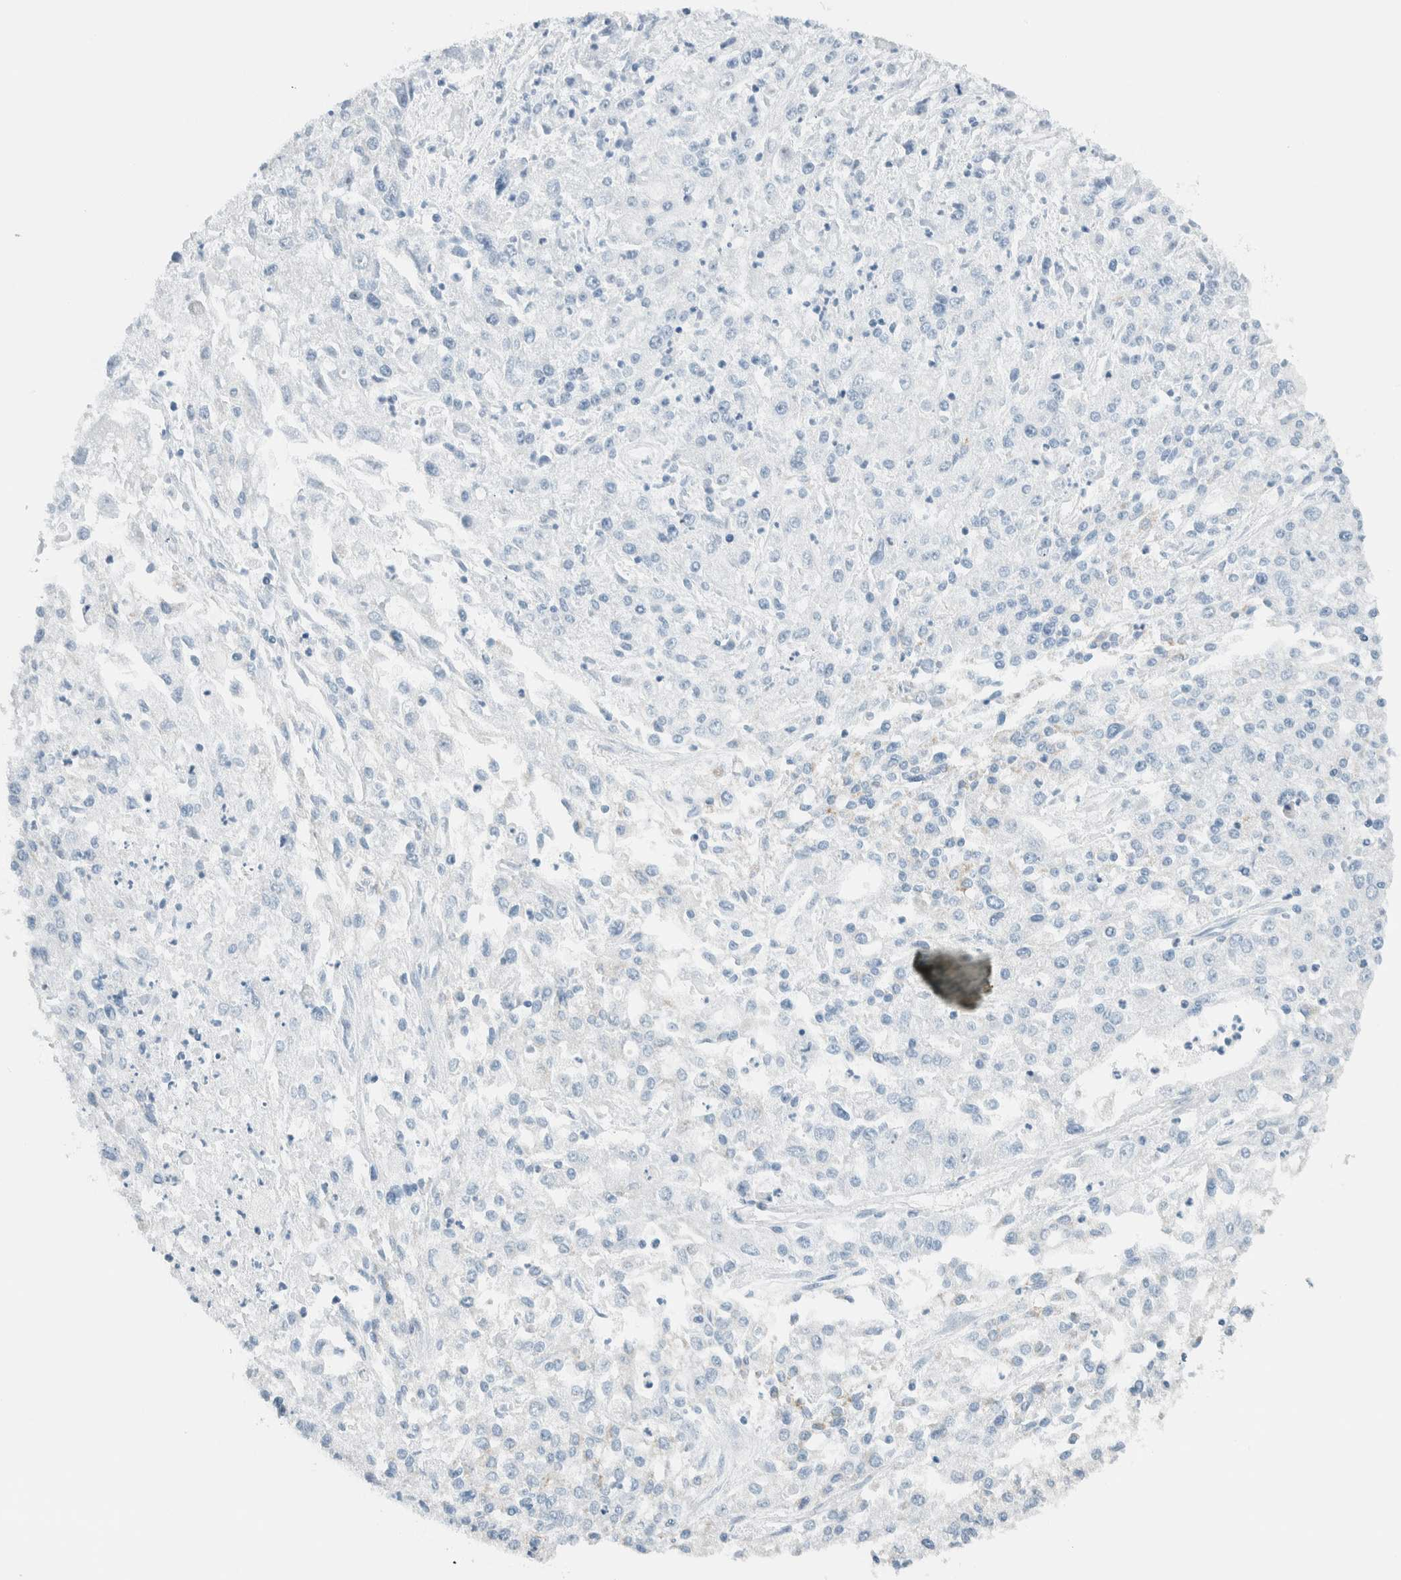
{"staining": {"intensity": "negative", "quantity": "none", "location": "none"}, "tissue": "endometrial cancer", "cell_type": "Tumor cells", "image_type": "cancer", "snomed": [{"axis": "morphology", "description": "Adenocarcinoma, NOS"}, {"axis": "topography", "description": "Endometrium"}], "caption": "Tumor cells are negative for protein expression in human adenocarcinoma (endometrial).", "gene": "NDE1", "patient": {"sex": "female", "age": 49}}